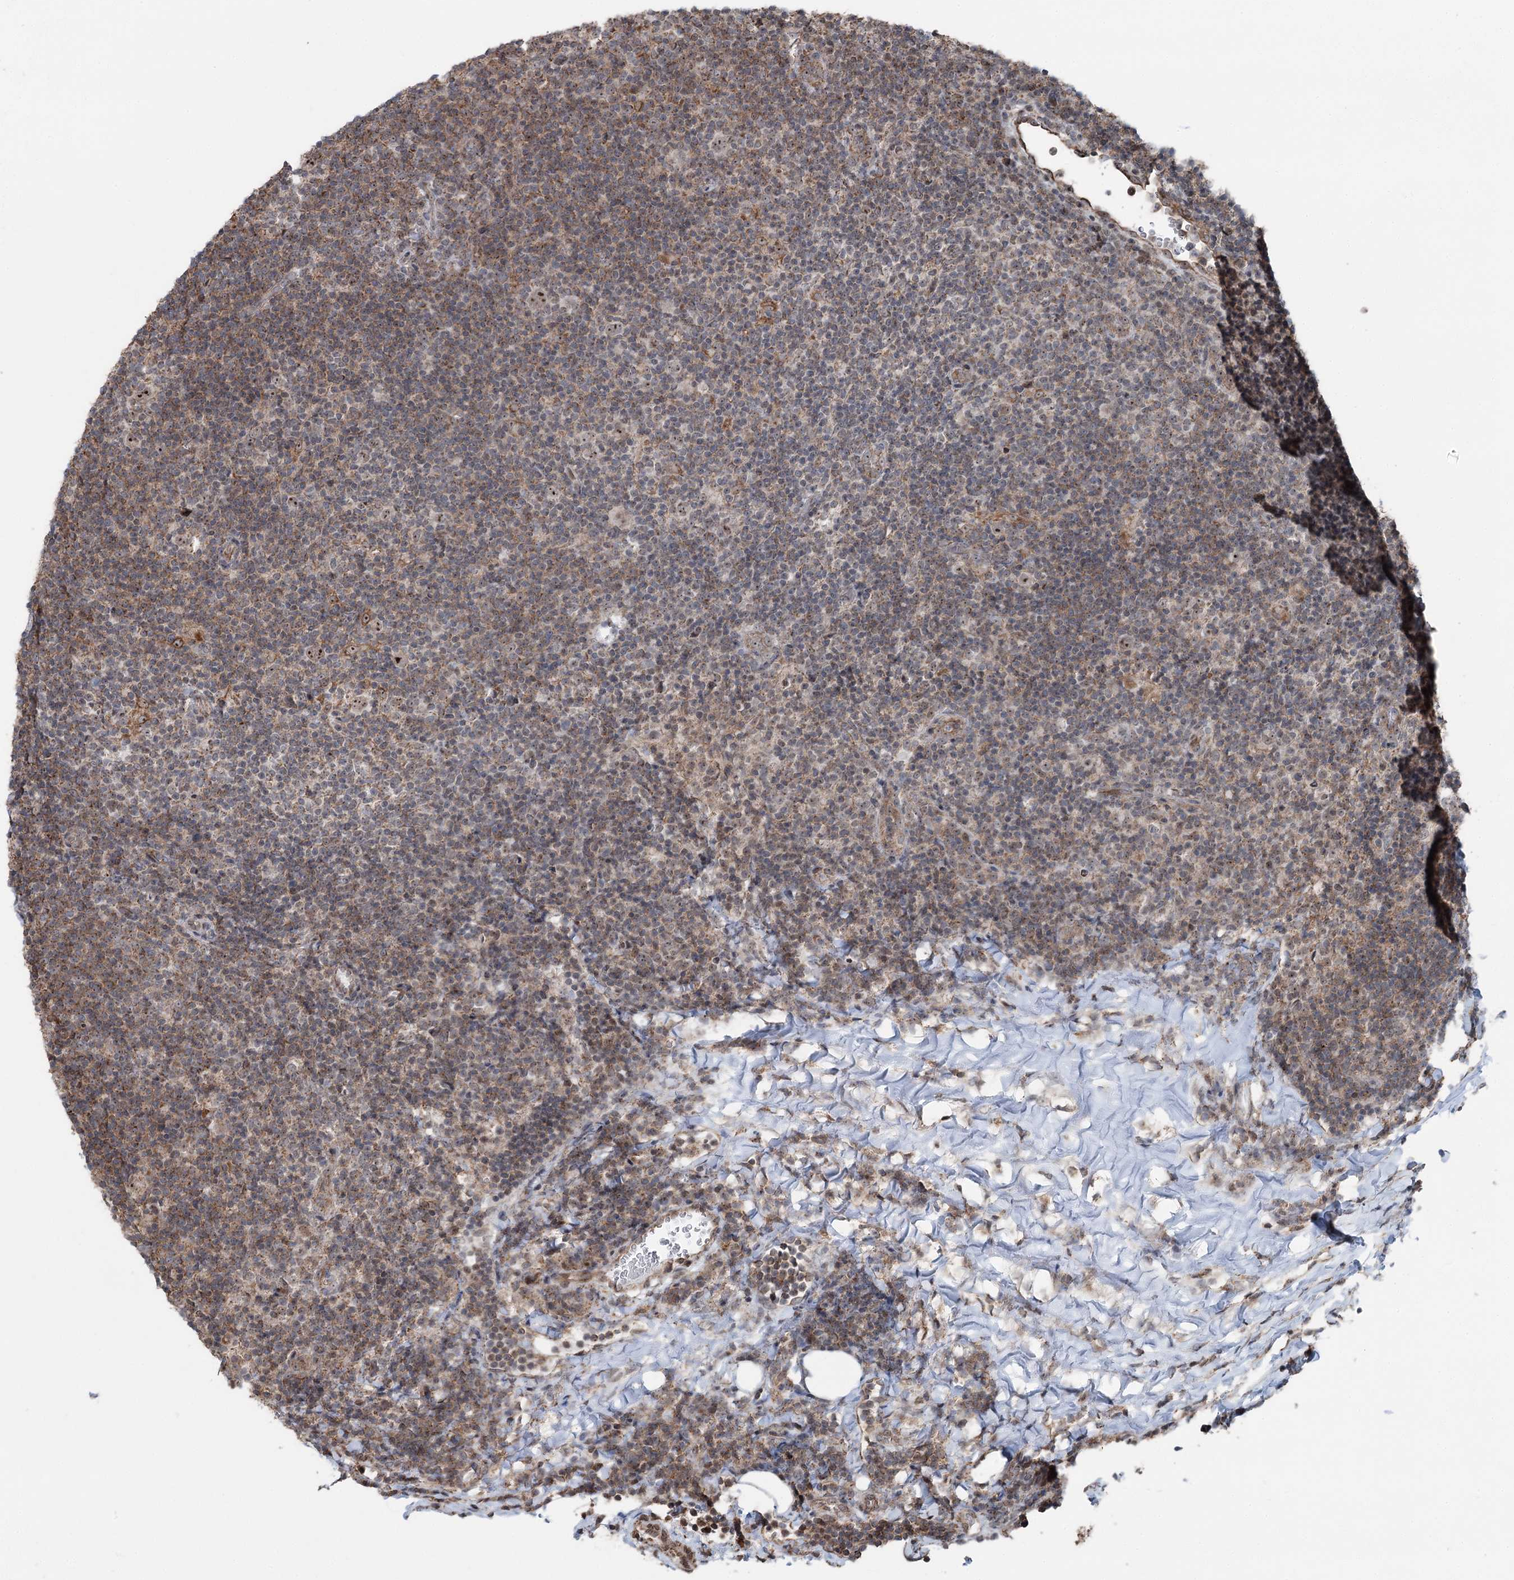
{"staining": {"intensity": "moderate", "quantity": ">75%", "location": "nuclear"}, "tissue": "lymphoma", "cell_type": "Tumor cells", "image_type": "cancer", "snomed": [{"axis": "morphology", "description": "Hodgkin's disease, NOS"}, {"axis": "topography", "description": "Lymph node"}], "caption": "An image showing moderate nuclear expression in approximately >75% of tumor cells in lymphoma, as visualized by brown immunohistochemical staining.", "gene": "STEEP1", "patient": {"sex": "female", "age": 57}}